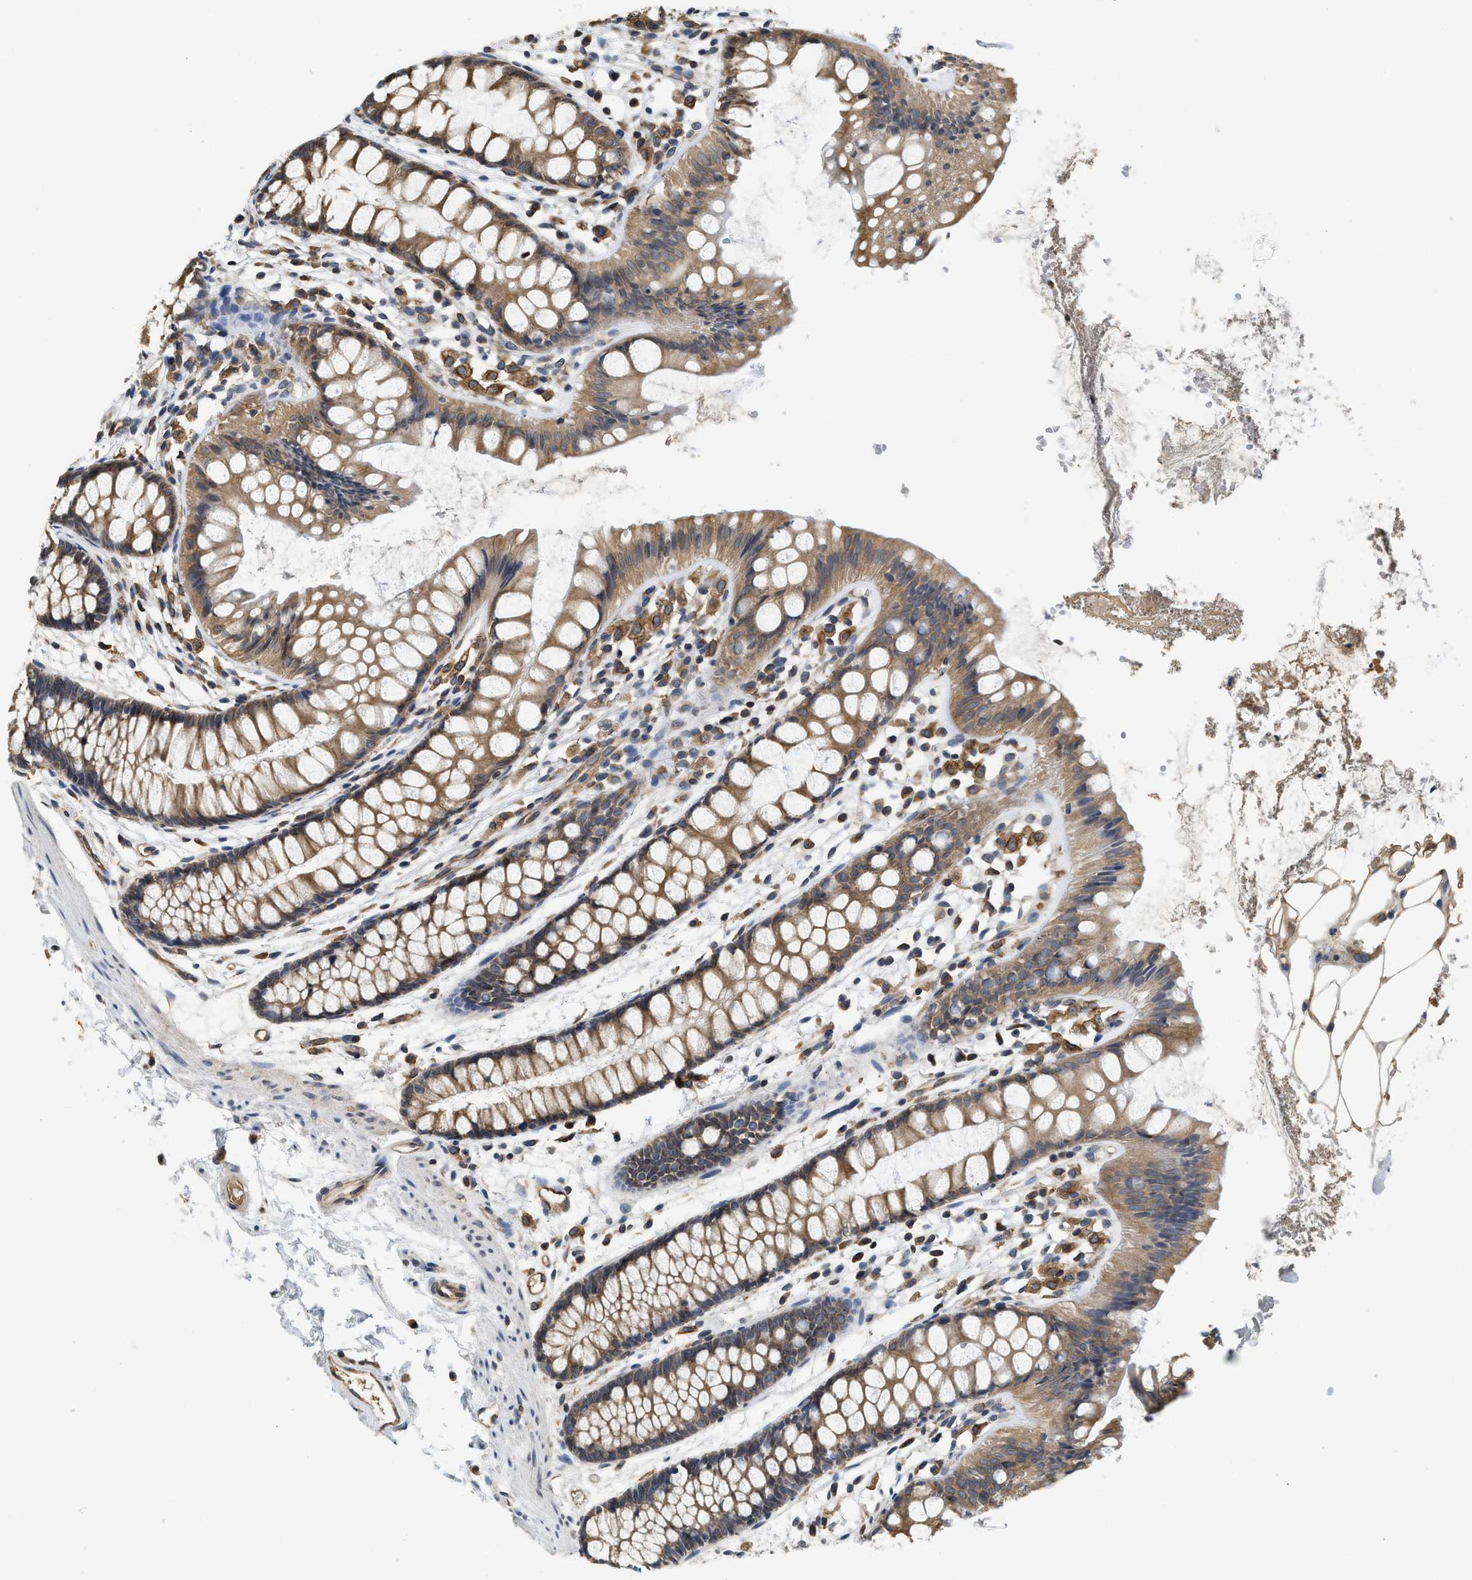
{"staining": {"intensity": "moderate", "quantity": ">75%", "location": "cytoplasmic/membranous"}, "tissue": "rectum", "cell_type": "Glandular cells", "image_type": "normal", "snomed": [{"axis": "morphology", "description": "Normal tissue, NOS"}, {"axis": "topography", "description": "Rectum"}], "caption": "Immunohistochemistry staining of benign rectum, which demonstrates medium levels of moderate cytoplasmic/membranous staining in approximately >75% of glandular cells indicating moderate cytoplasmic/membranous protein expression. The staining was performed using DAB (3,3'-diaminobenzidine) (brown) for protein detection and nuclei were counterstained in hematoxylin (blue).", "gene": "BCAP31", "patient": {"sex": "female", "age": 66}}